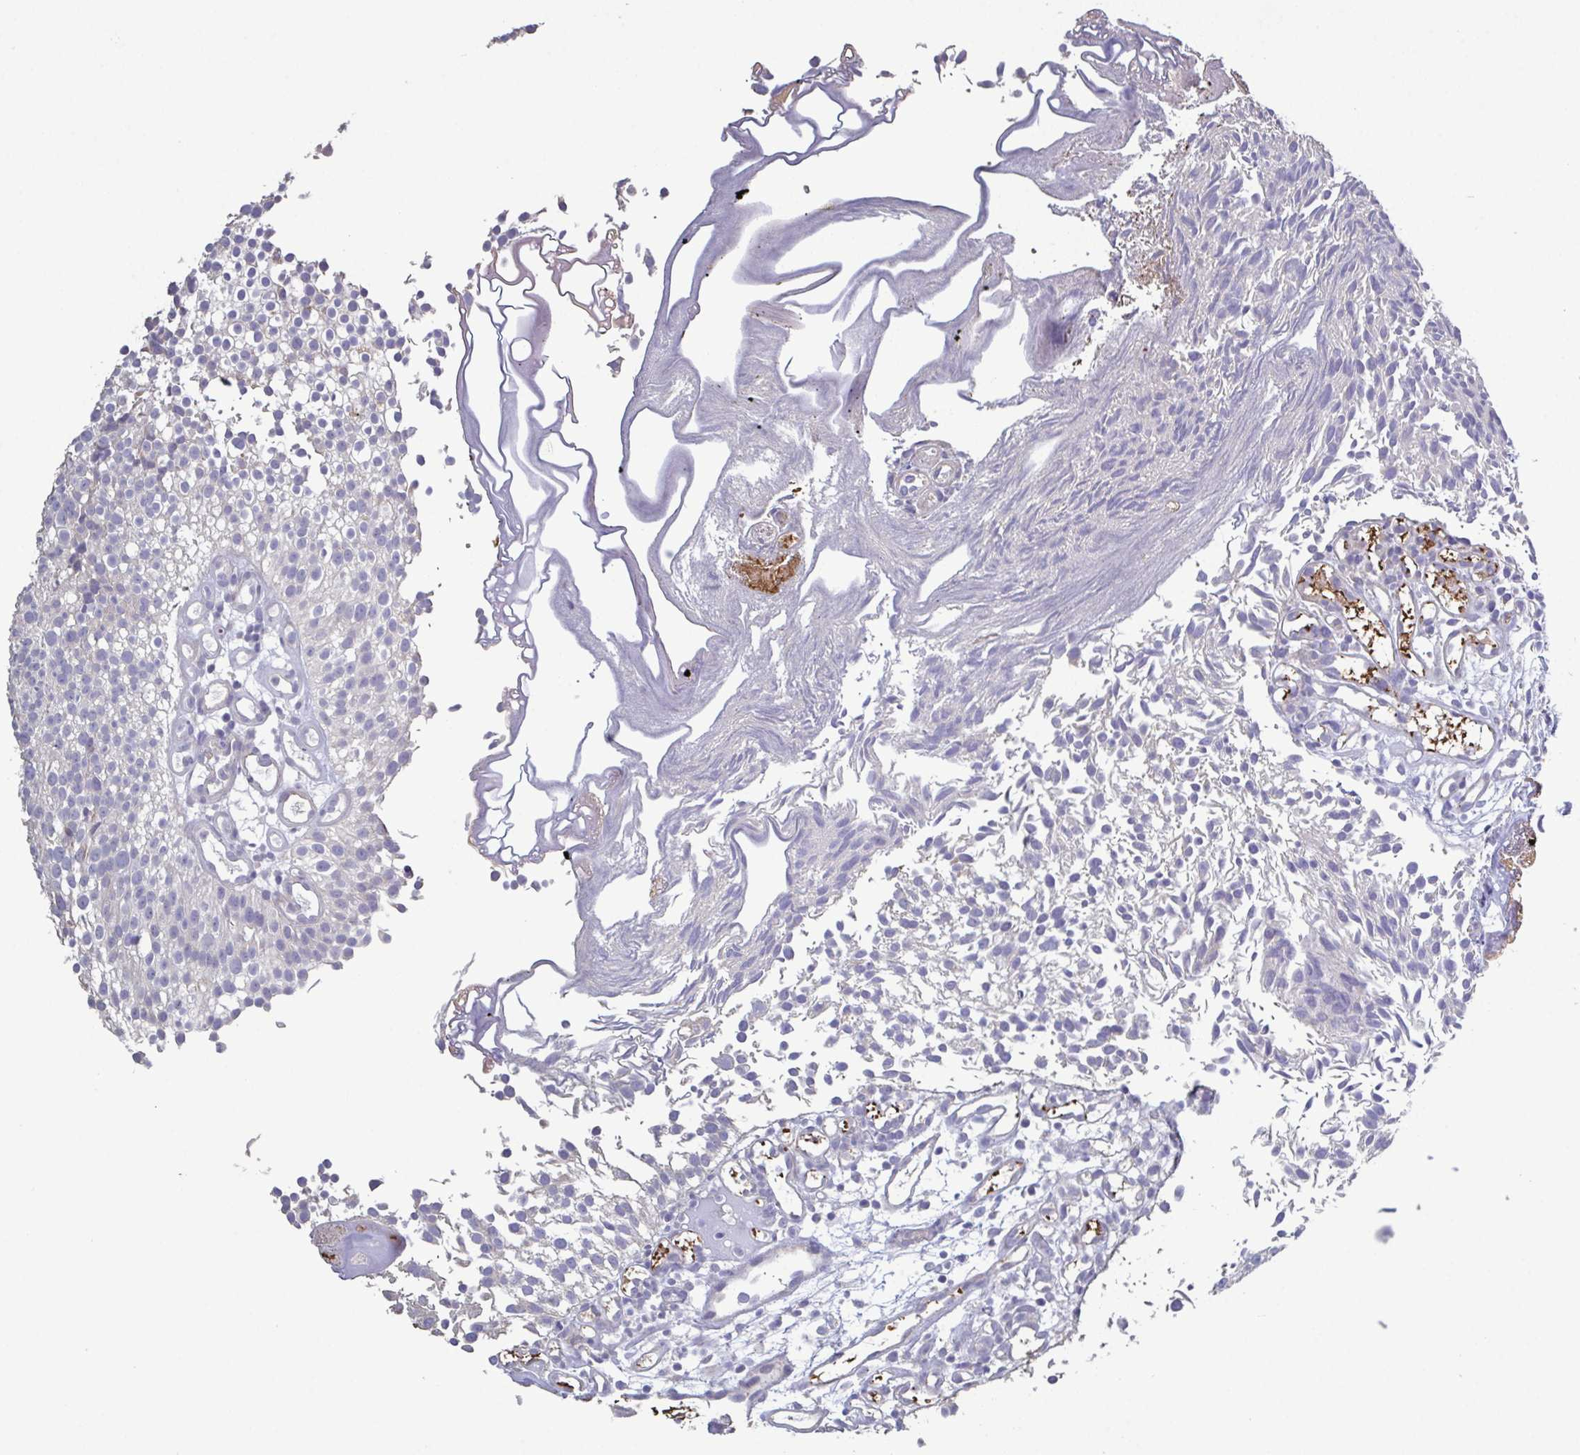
{"staining": {"intensity": "negative", "quantity": "none", "location": "none"}, "tissue": "urothelial cancer", "cell_type": "Tumor cells", "image_type": "cancer", "snomed": [{"axis": "morphology", "description": "Urothelial carcinoma, Low grade"}, {"axis": "topography", "description": "Urinary bladder"}], "caption": "Urothelial carcinoma (low-grade) stained for a protein using immunohistochemistry shows no staining tumor cells.", "gene": "GLDC", "patient": {"sex": "male", "age": 70}}